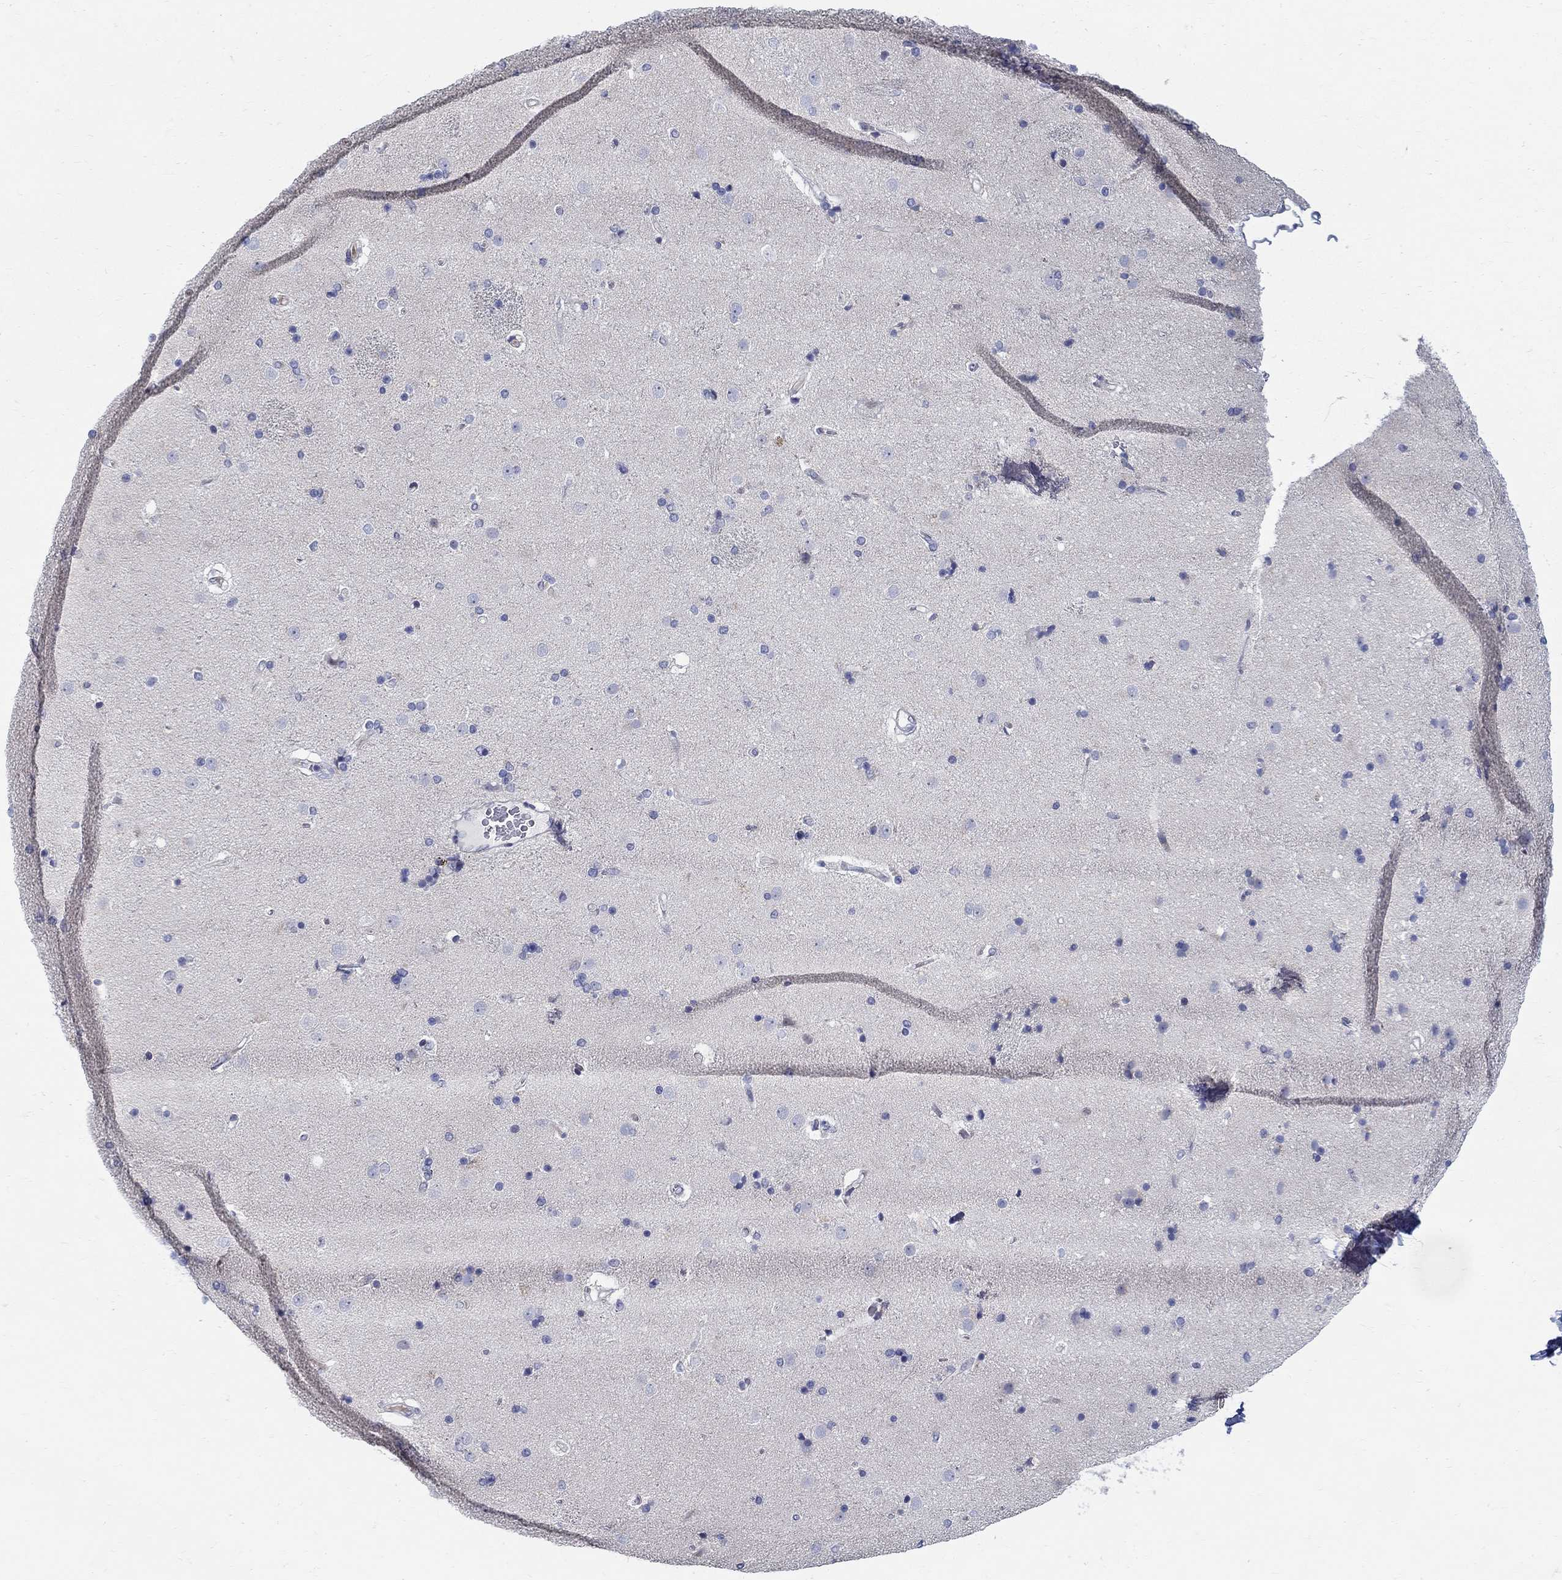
{"staining": {"intensity": "negative", "quantity": "none", "location": "none"}, "tissue": "caudate", "cell_type": "Glial cells", "image_type": "normal", "snomed": [{"axis": "morphology", "description": "Normal tissue, NOS"}, {"axis": "topography", "description": "Lateral ventricle wall"}], "caption": "A high-resolution photomicrograph shows immunohistochemistry staining of unremarkable caudate, which reveals no significant positivity in glial cells.", "gene": "C16orf46", "patient": {"sex": "female", "age": 71}}